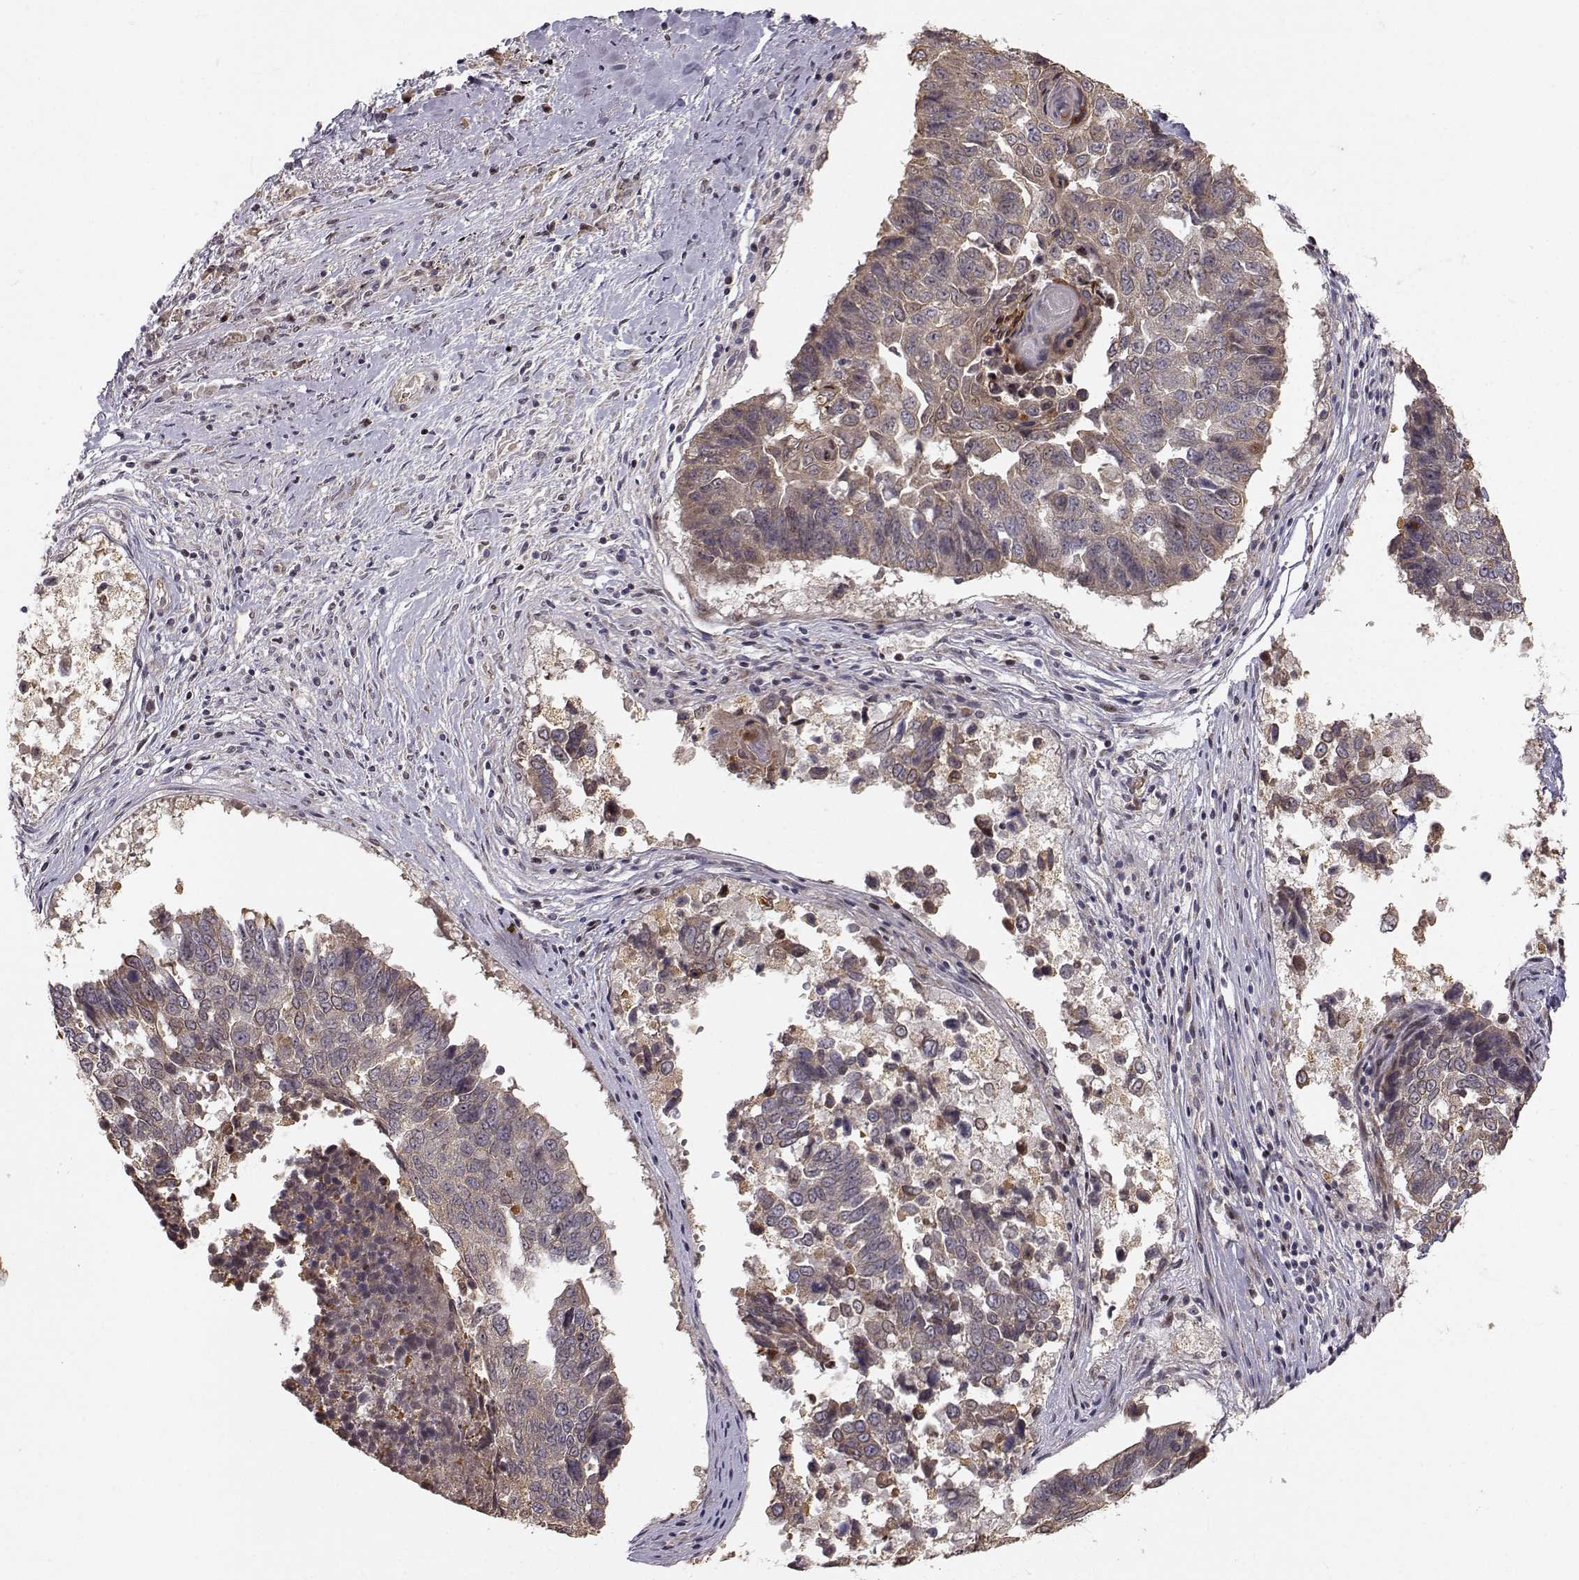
{"staining": {"intensity": "moderate", "quantity": "<25%", "location": "cytoplasmic/membranous"}, "tissue": "lung cancer", "cell_type": "Tumor cells", "image_type": "cancer", "snomed": [{"axis": "morphology", "description": "Squamous cell carcinoma, NOS"}, {"axis": "topography", "description": "Lung"}], "caption": "Moderate cytoplasmic/membranous protein expression is present in about <25% of tumor cells in squamous cell carcinoma (lung).", "gene": "APC", "patient": {"sex": "male", "age": 73}}